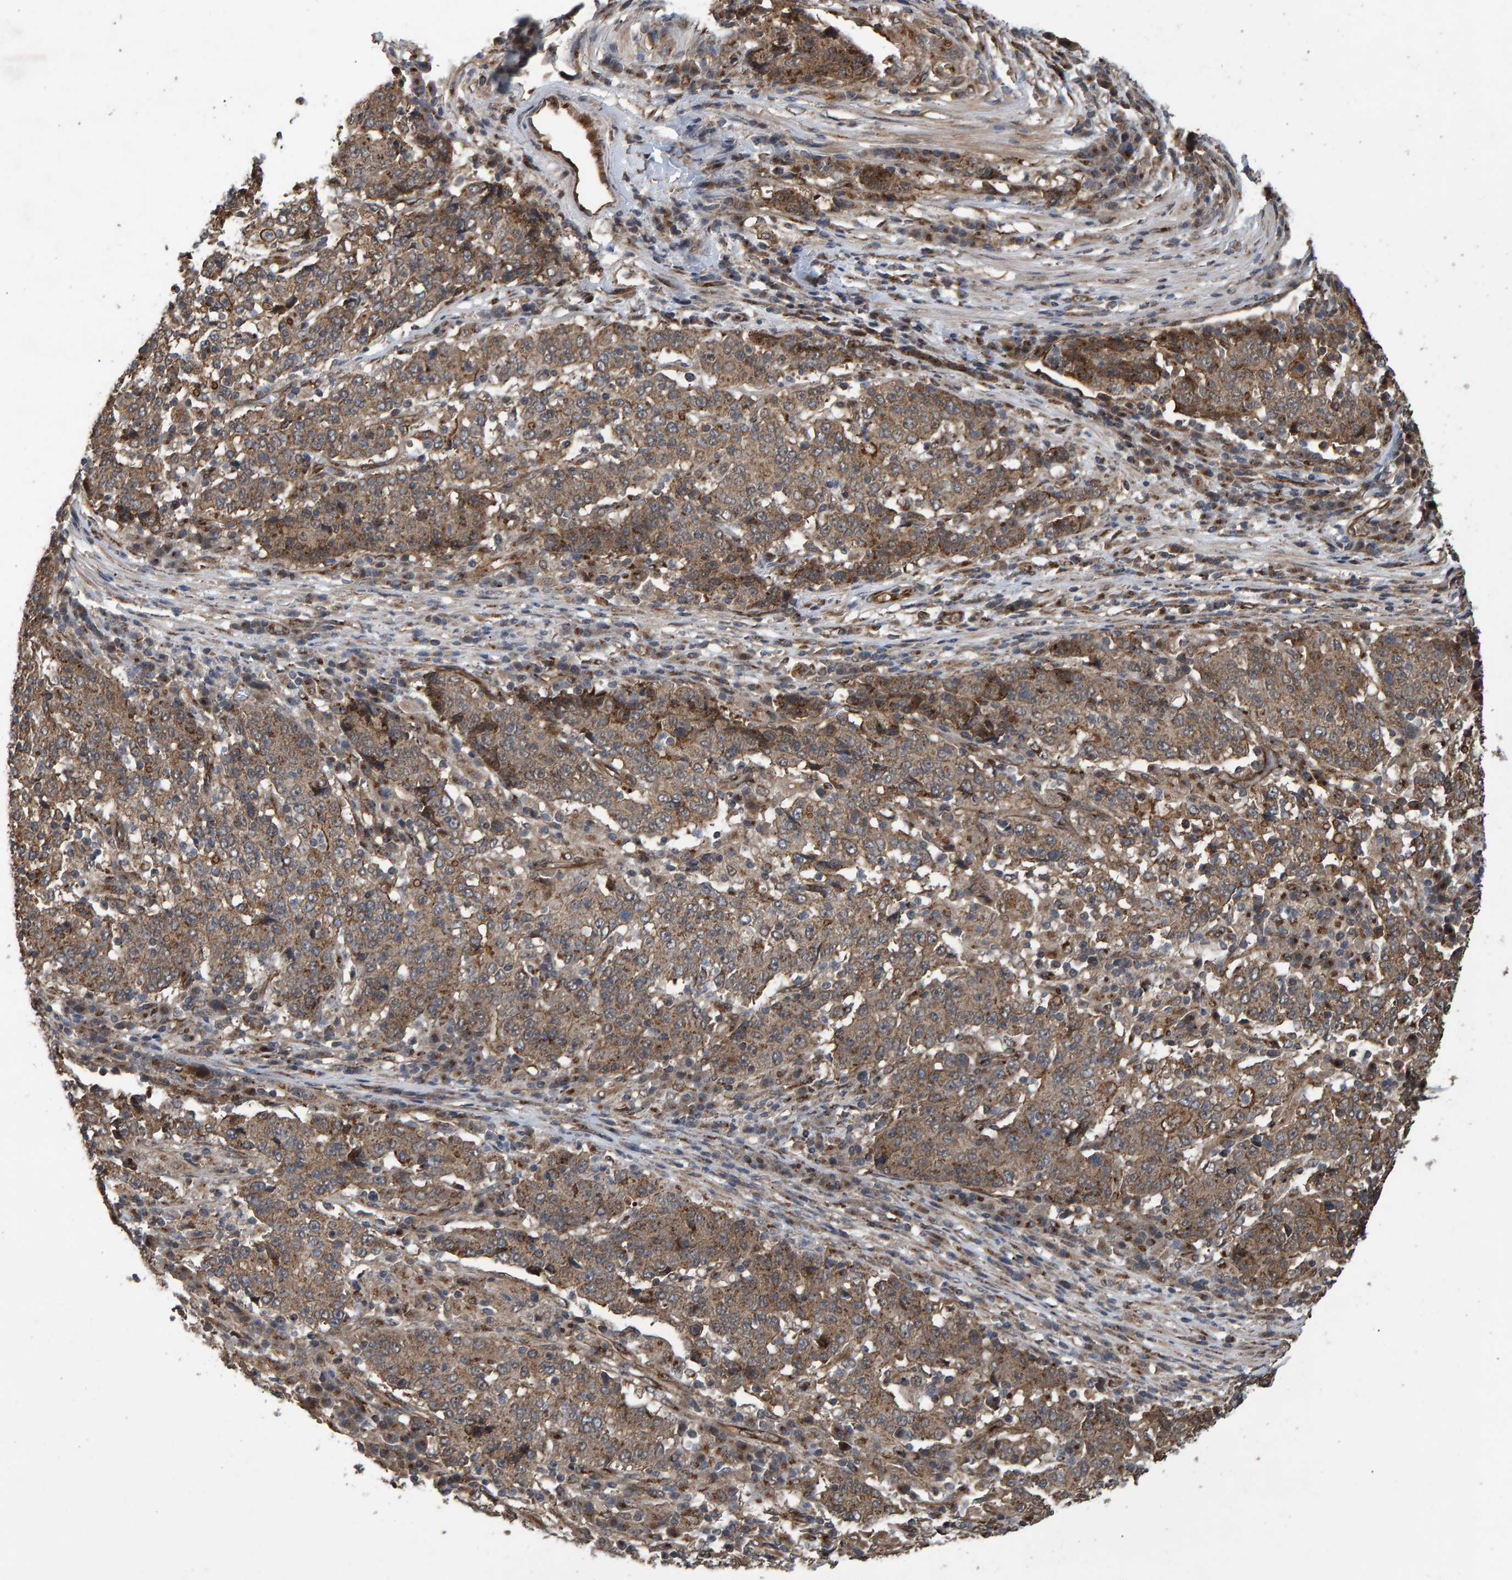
{"staining": {"intensity": "moderate", "quantity": ">75%", "location": "cytoplasmic/membranous"}, "tissue": "stomach cancer", "cell_type": "Tumor cells", "image_type": "cancer", "snomed": [{"axis": "morphology", "description": "Adenocarcinoma, NOS"}, {"axis": "topography", "description": "Stomach"}], "caption": "Adenocarcinoma (stomach) stained with DAB (3,3'-diaminobenzidine) immunohistochemistry shows medium levels of moderate cytoplasmic/membranous staining in about >75% of tumor cells.", "gene": "TRIM68", "patient": {"sex": "male", "age": 59}}